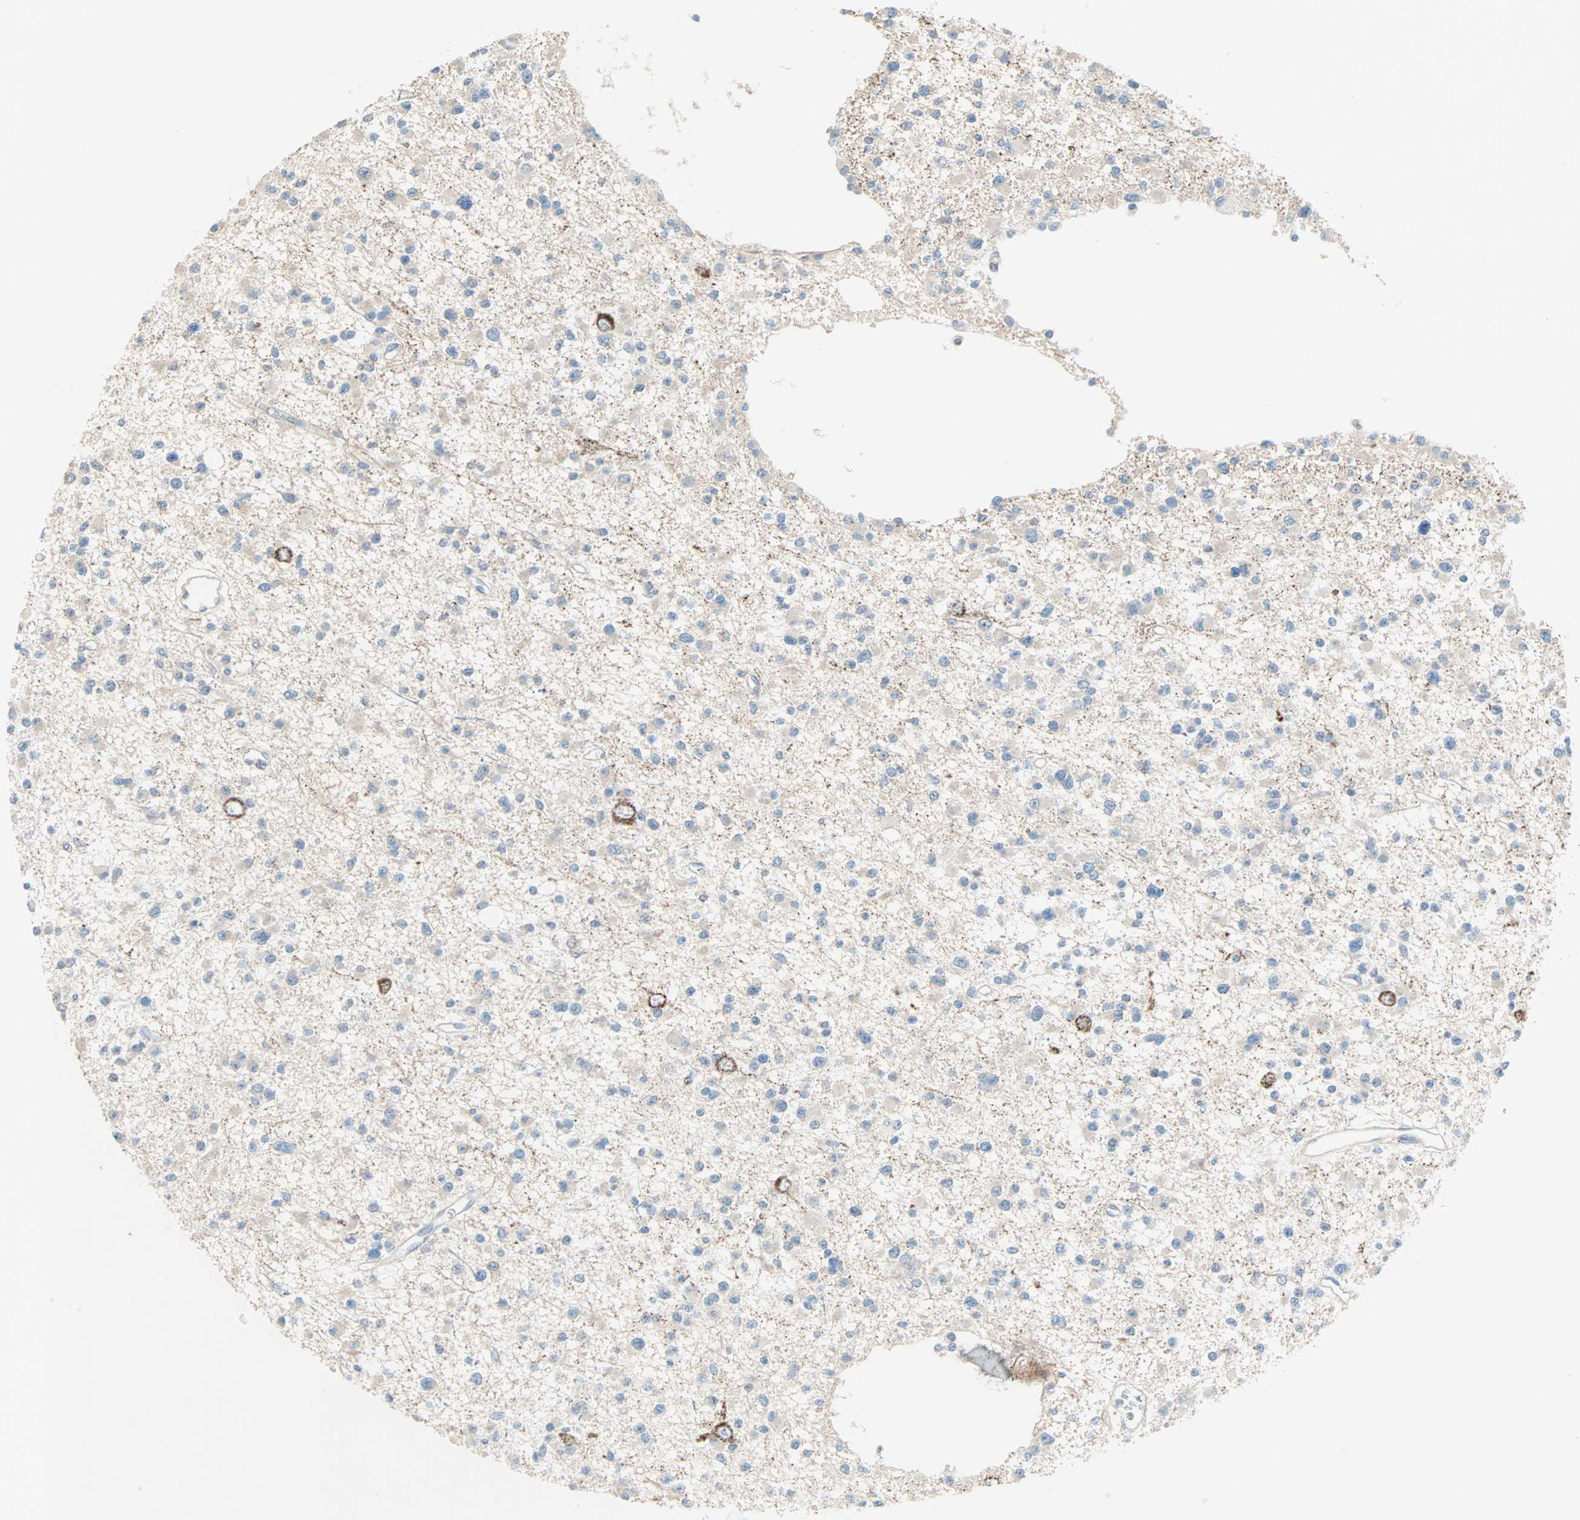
{"staining": {"intensity": "negative", "quantity": "none", "location": "none"}, "tissue": "glioma", "cell_type": "Tumor cells", "image_type": "cancer", "snomed": [{"axis": "morphology", "description": "Glioma, malignant, Low grade"}, {"axis": "topography", "description": "Brain"}], "caption": "Glioma was stained to show a protein in brown. There is no significant expression in tumor cells.", "gene": "ACVRL1", "patient": {"sex": "female", "age": 22}}